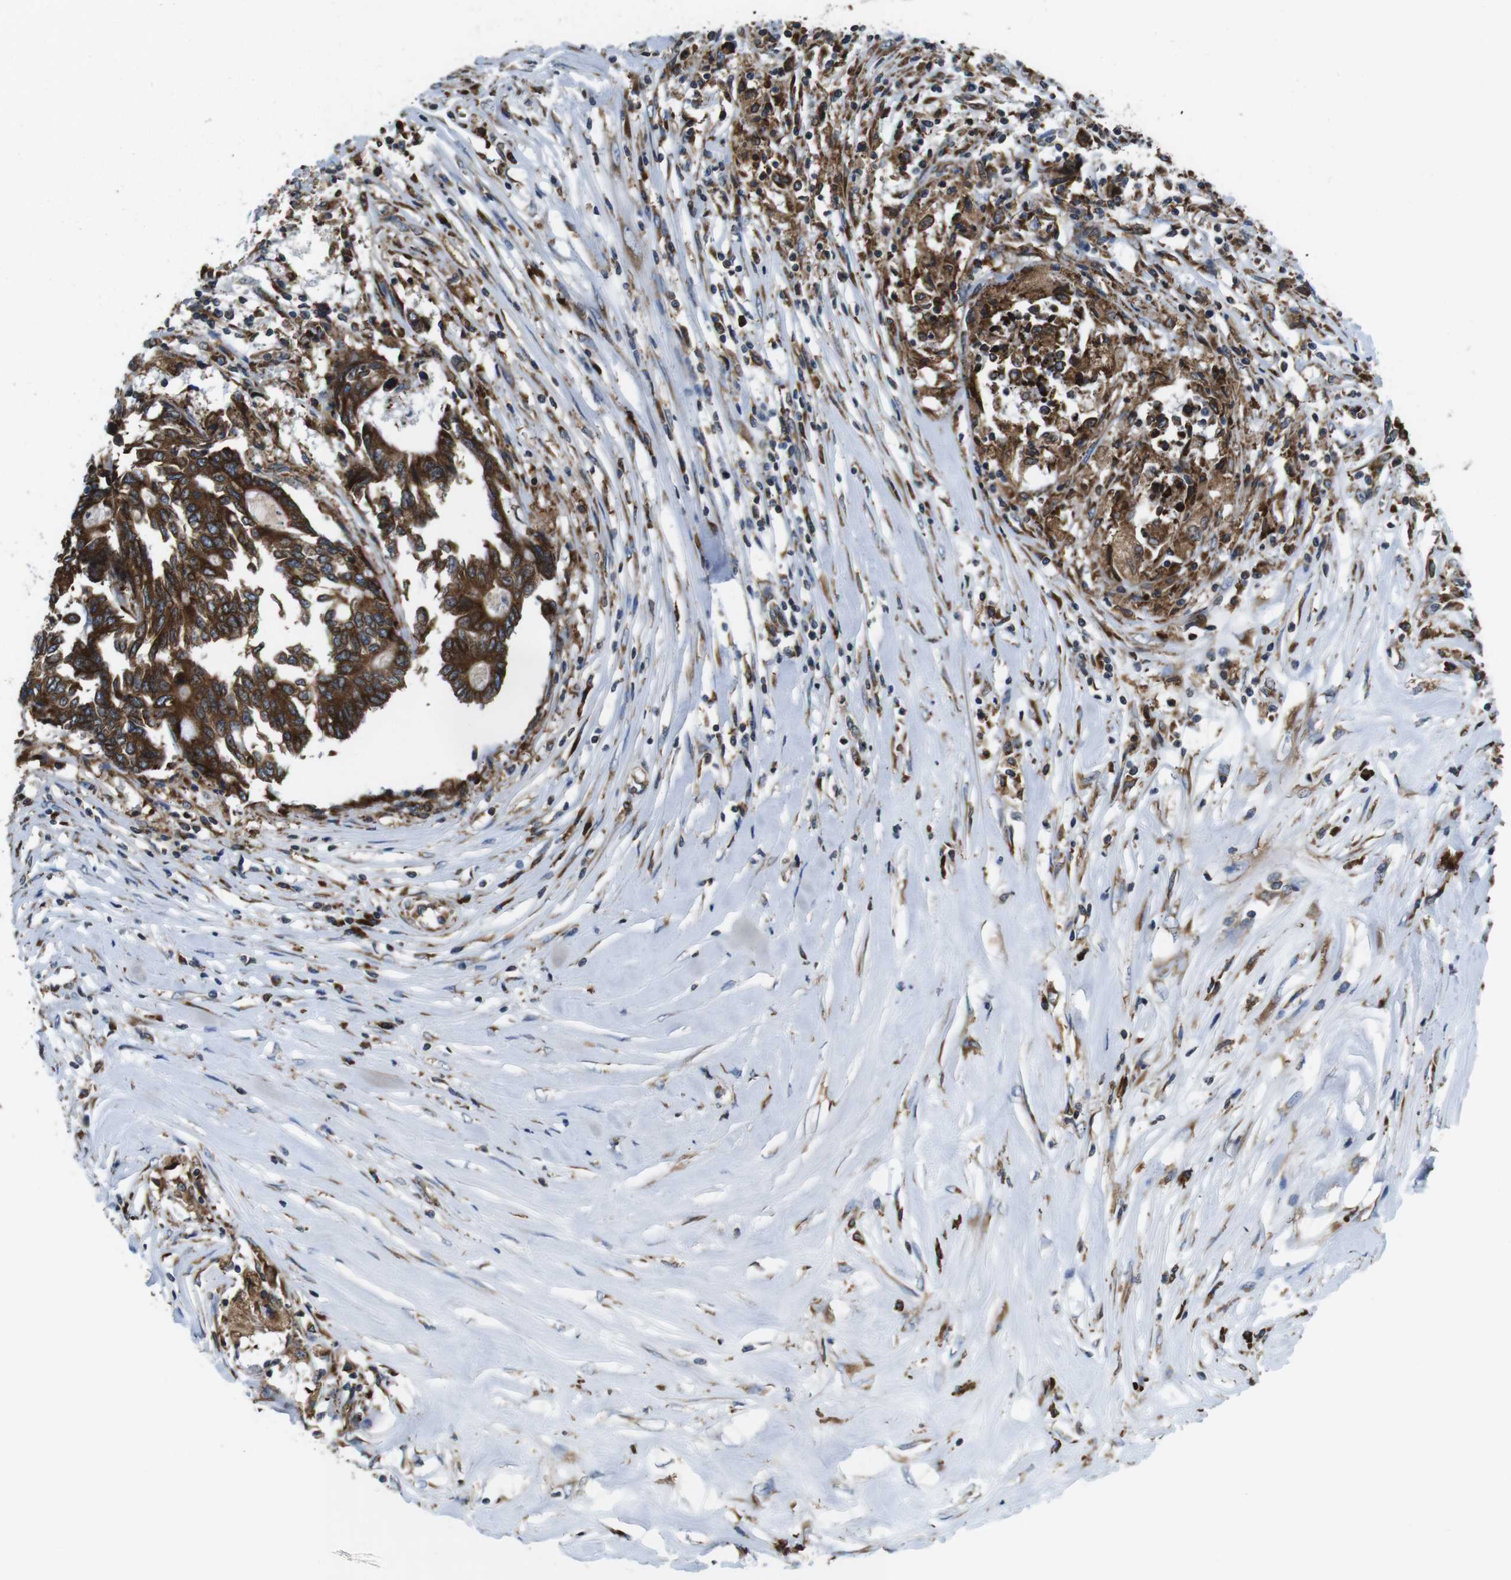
{"staining": {"intensity": "strong", "quantity": ">75%", "location": "cytoplasmic/membranous"}, "tissue": "colorectal cancer", "cell_type": "Tumor cells", "image_type": "cancer", "snomed": [{"axis": "morphology", "description": "Adenocarcinoma, NOS"}, {"axis": "topography", "description": "Rectum"}], "caption": "Colorectal adenocarcinoma stained for a protein (brown) shows strong cytoplasmic/membranous positive expression in about >75% of tumor cells.", "gene": "UGGT1", "patient": {"sex": "male", "age": 63}}